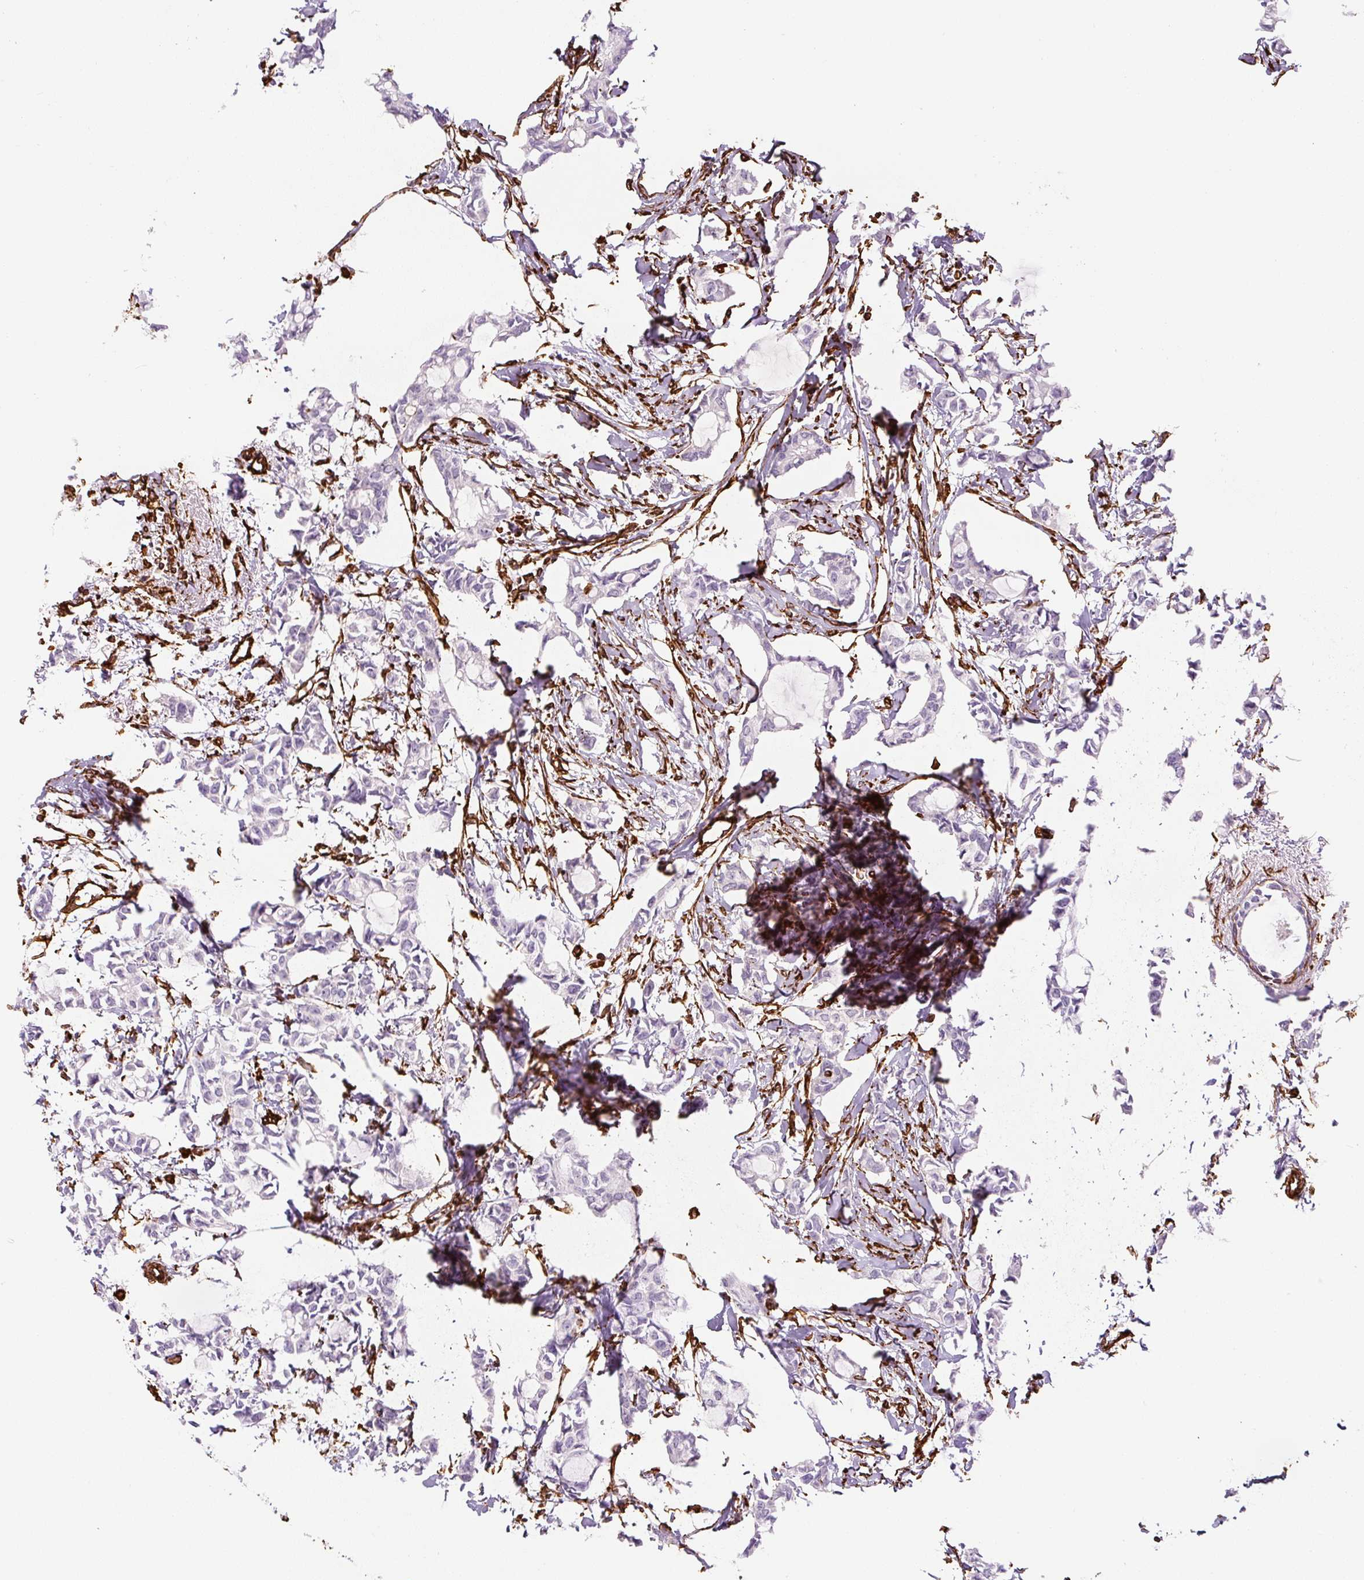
{"staining": {"intensity": "negative", "quantity": "none", "location": "none"}, "tissue": "breast cancer", "cell_type": "Tumor cells", "image_type": "cancer", "snomed": [{"axis": "morphology", "description": "Duct carcinoma"}, {"axis": "topography", "description": "Breast"}], "caption": "Tumor cells show no significant expression in breast cancer.", "gene": "VIM", "patient": {"sex": "female", "age": 73}}